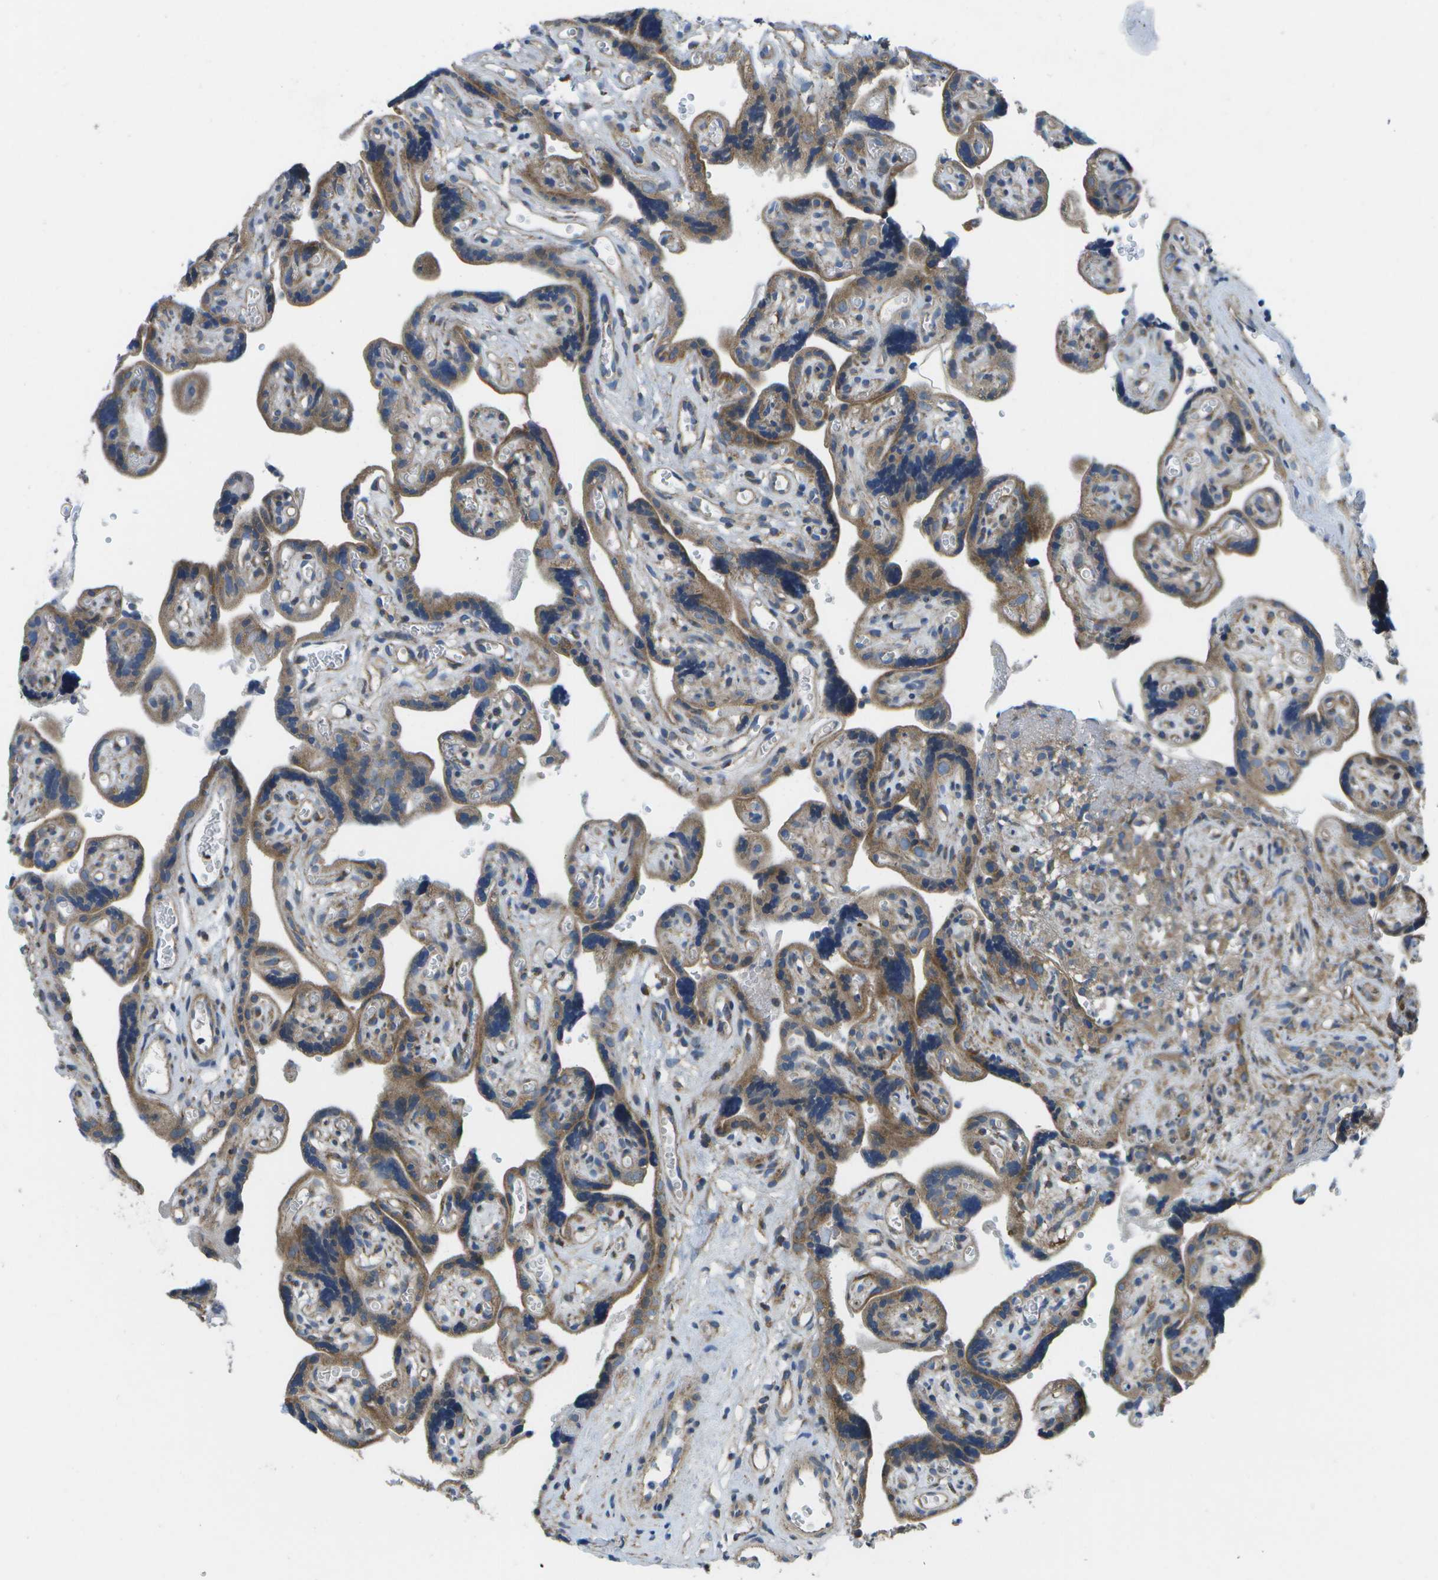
{"staining": {"intensity": "moderate", "quantity": ">75%", "location": "cytoplasmic/membranous"}, "tissue": "placenta", "cell_type": "Decidual cells", "image_type": "normal", "snomed": [{"axis": "morphology", "description": "Normal tissue, NOS"}, {"axis": "topography", "description": "Placenta"}], "caption": "This micrograph reveals immunohistochemistry (IHC) staining of benign placenta, with medium moderate cytoplasmic/membranous expression in about >75% of decidual cells.", "gene": "MVK", "patient": {"sex": "female", "age": 30}}